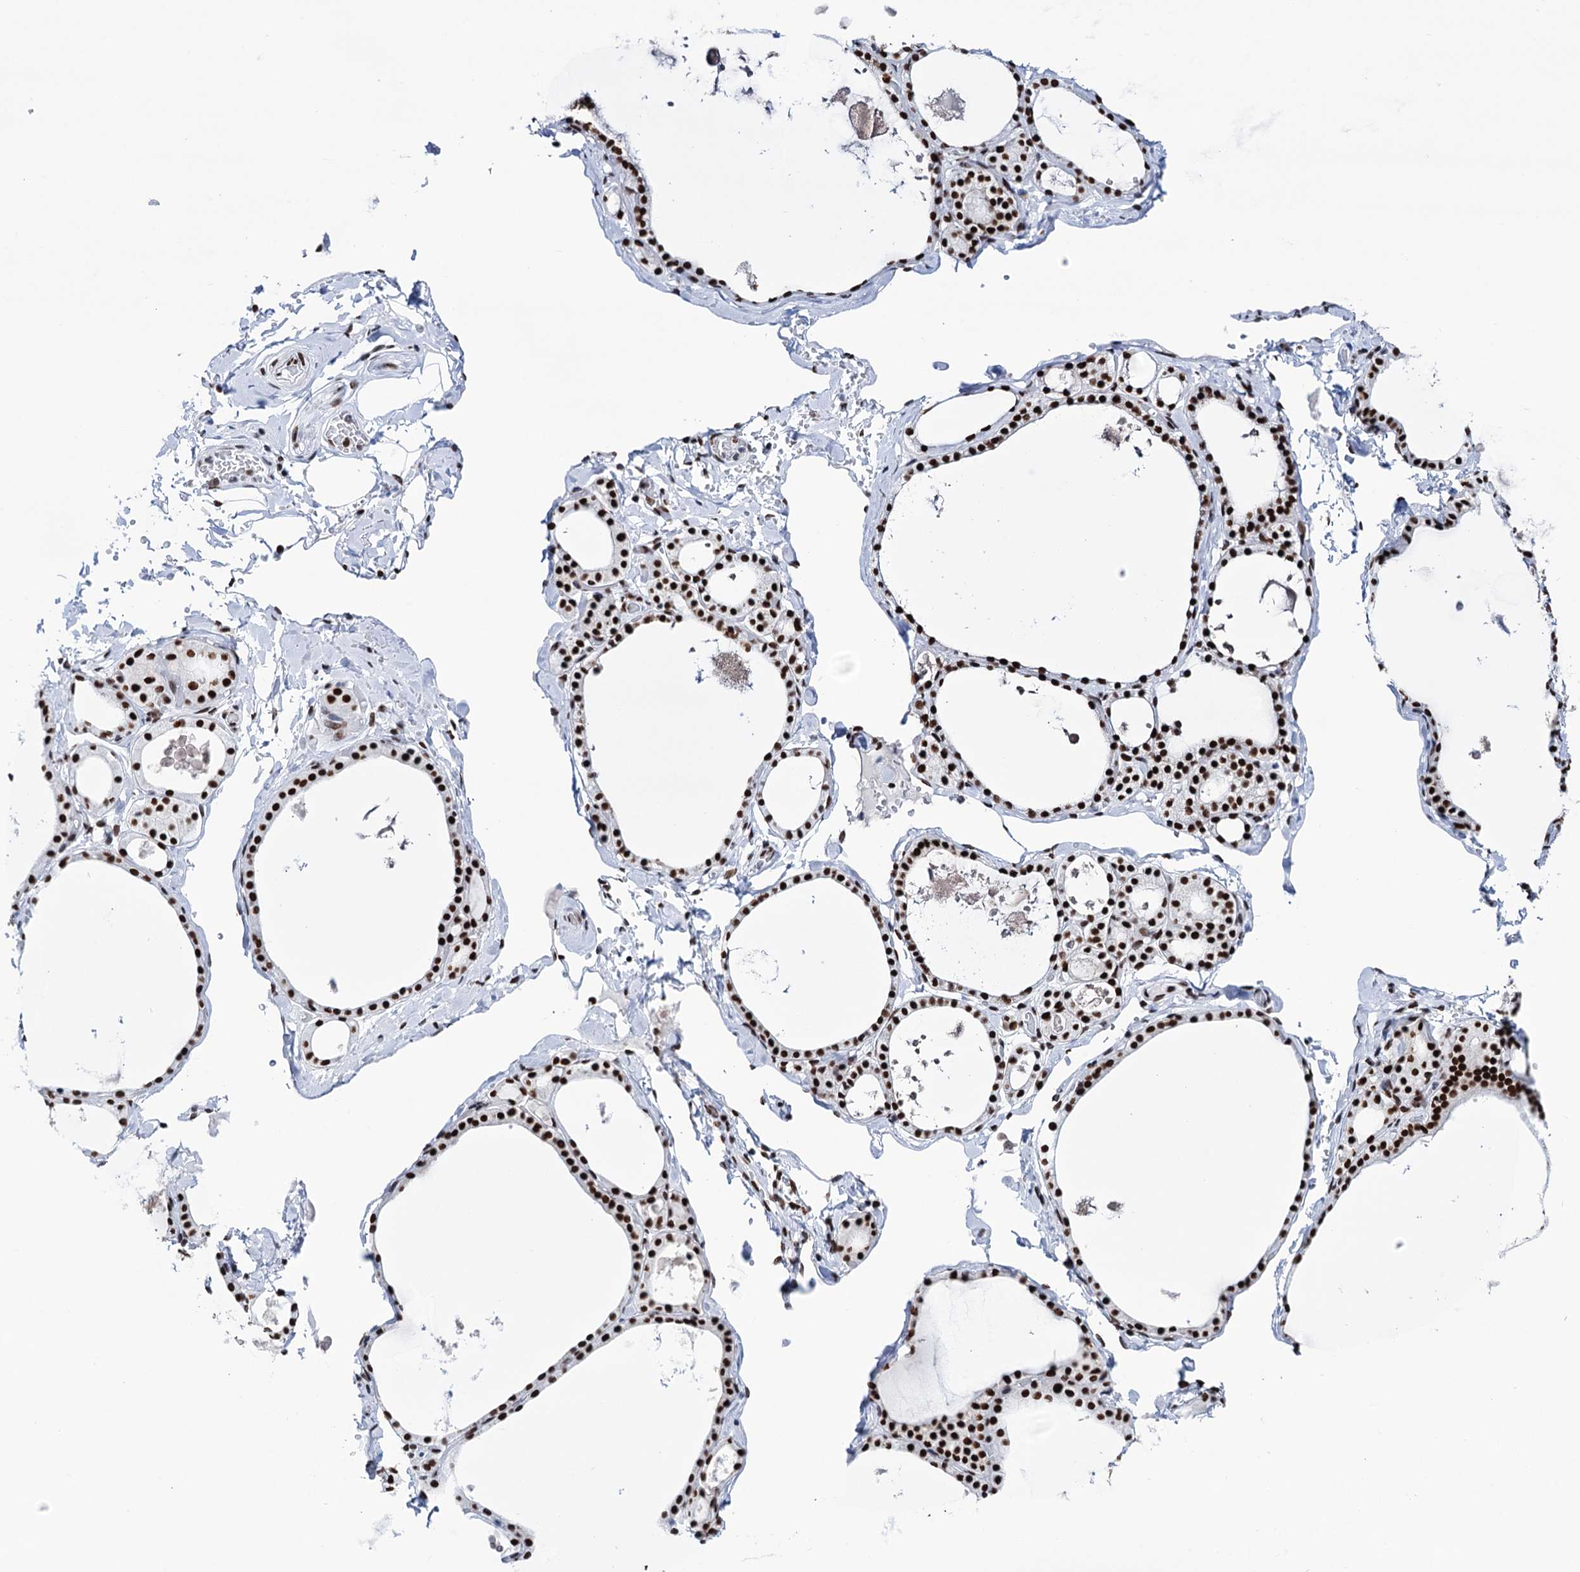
{"staining": {"intensity": "strong", "quantity": ">75%", "location": "nuclear"}, "tissue": "thyroid gland", "cell_type": "Glandular cells", "image_type": "normal", "snomed": [{"axis": "morphology", "description": "Normal tissue, NOS"}, {"axis": "topography", "description": "Thyroid gland"}], "caption": "Brown immunohistochemical staining in unremarkable human thyroid gland shows strong nuclear staining in about >75% of glandular cells.", "gene": "MATR3", "patient": {"sex": "male", "age": 56}}